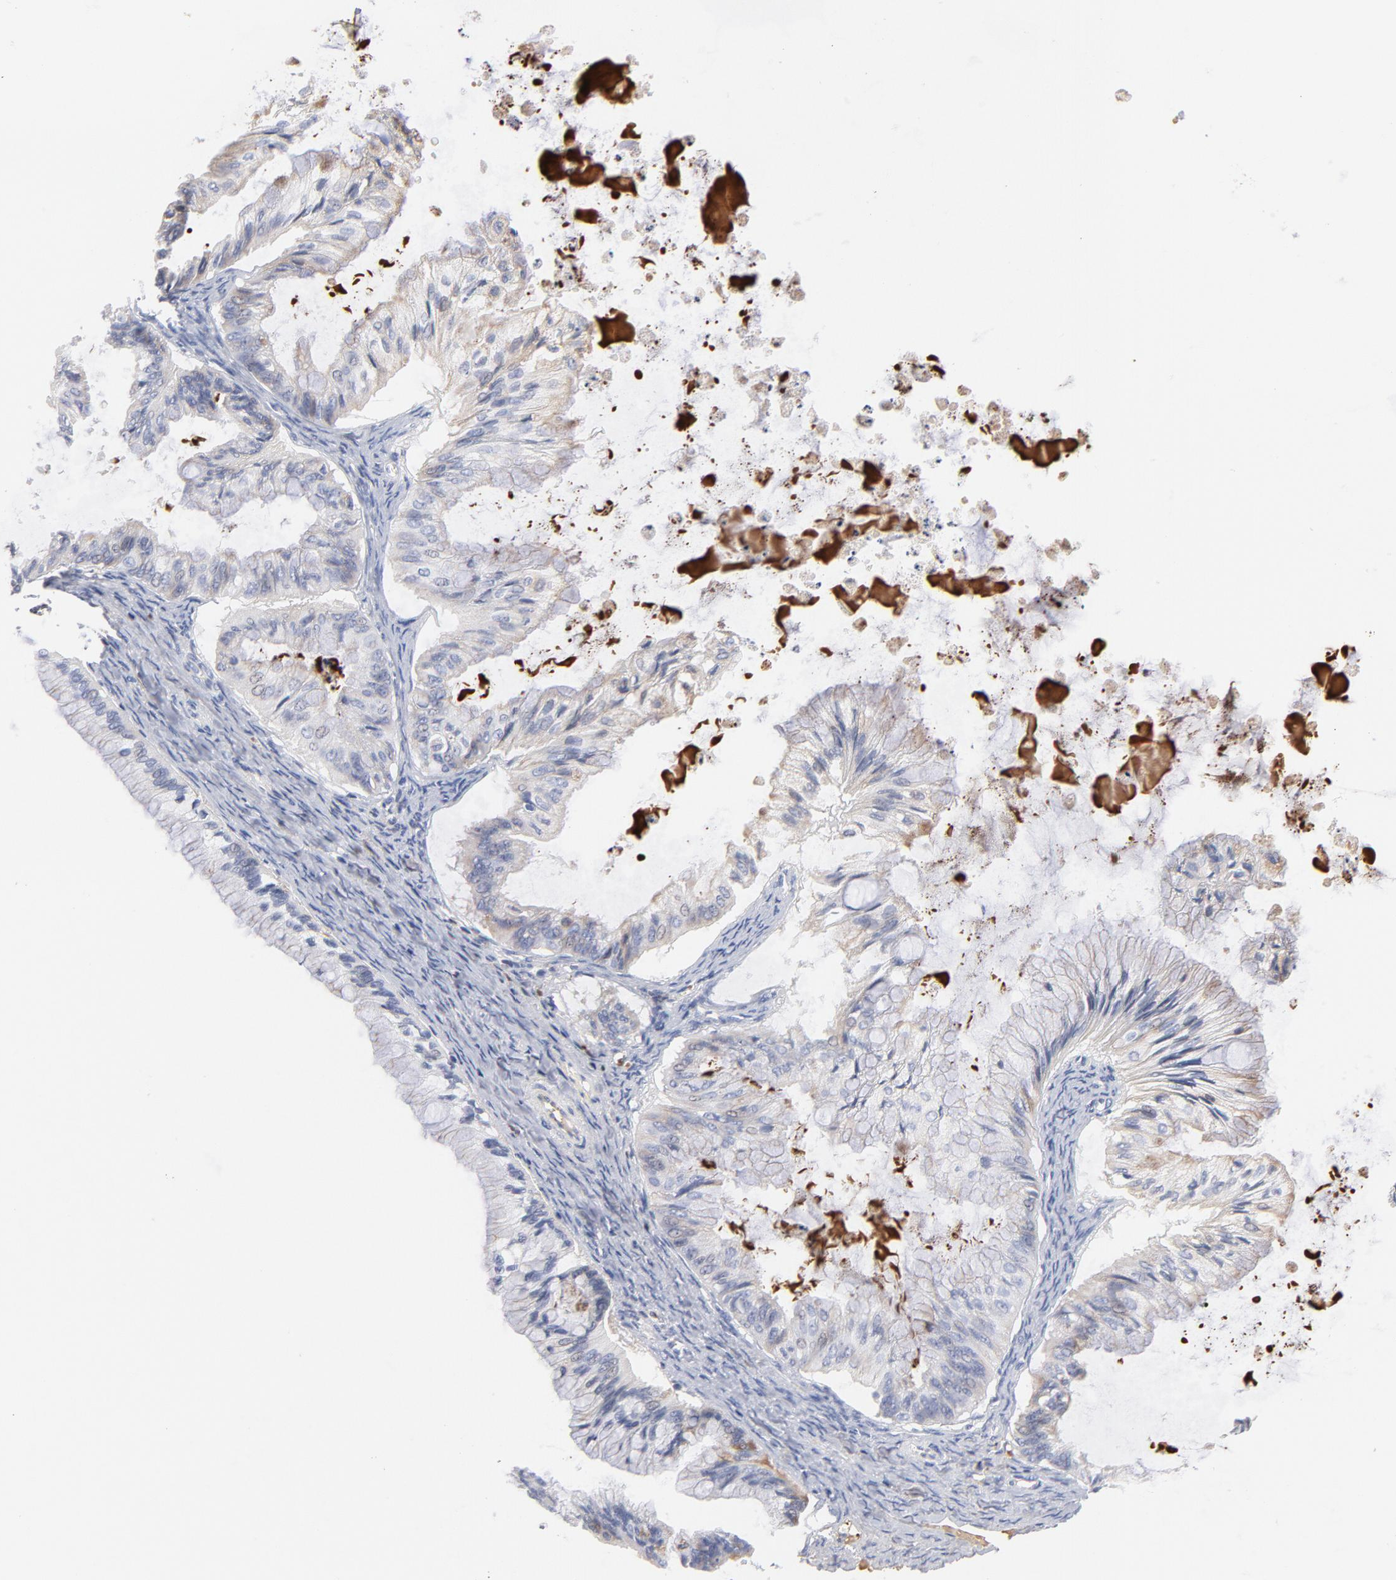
{"staining": {"intensity": "negative", "quantity": "none", "location": "none"}, "tissue": "ovarian cancer", "cell_type": "Tumor cells", "image_type": "cancer", "snomed": [{"axis": "morphology", "description": "Cystadenocarcinoma, mucinous, NOS"}, {"axis": "topography", "description": "Ovary"}], "caption": "Immunohistochemistry of human mucinous cystadenocarcinoma (ovarian) exhibits no staining in tumor cells.", "gene": "PLAT", "patient": {"sex": "female", "age": 57}}